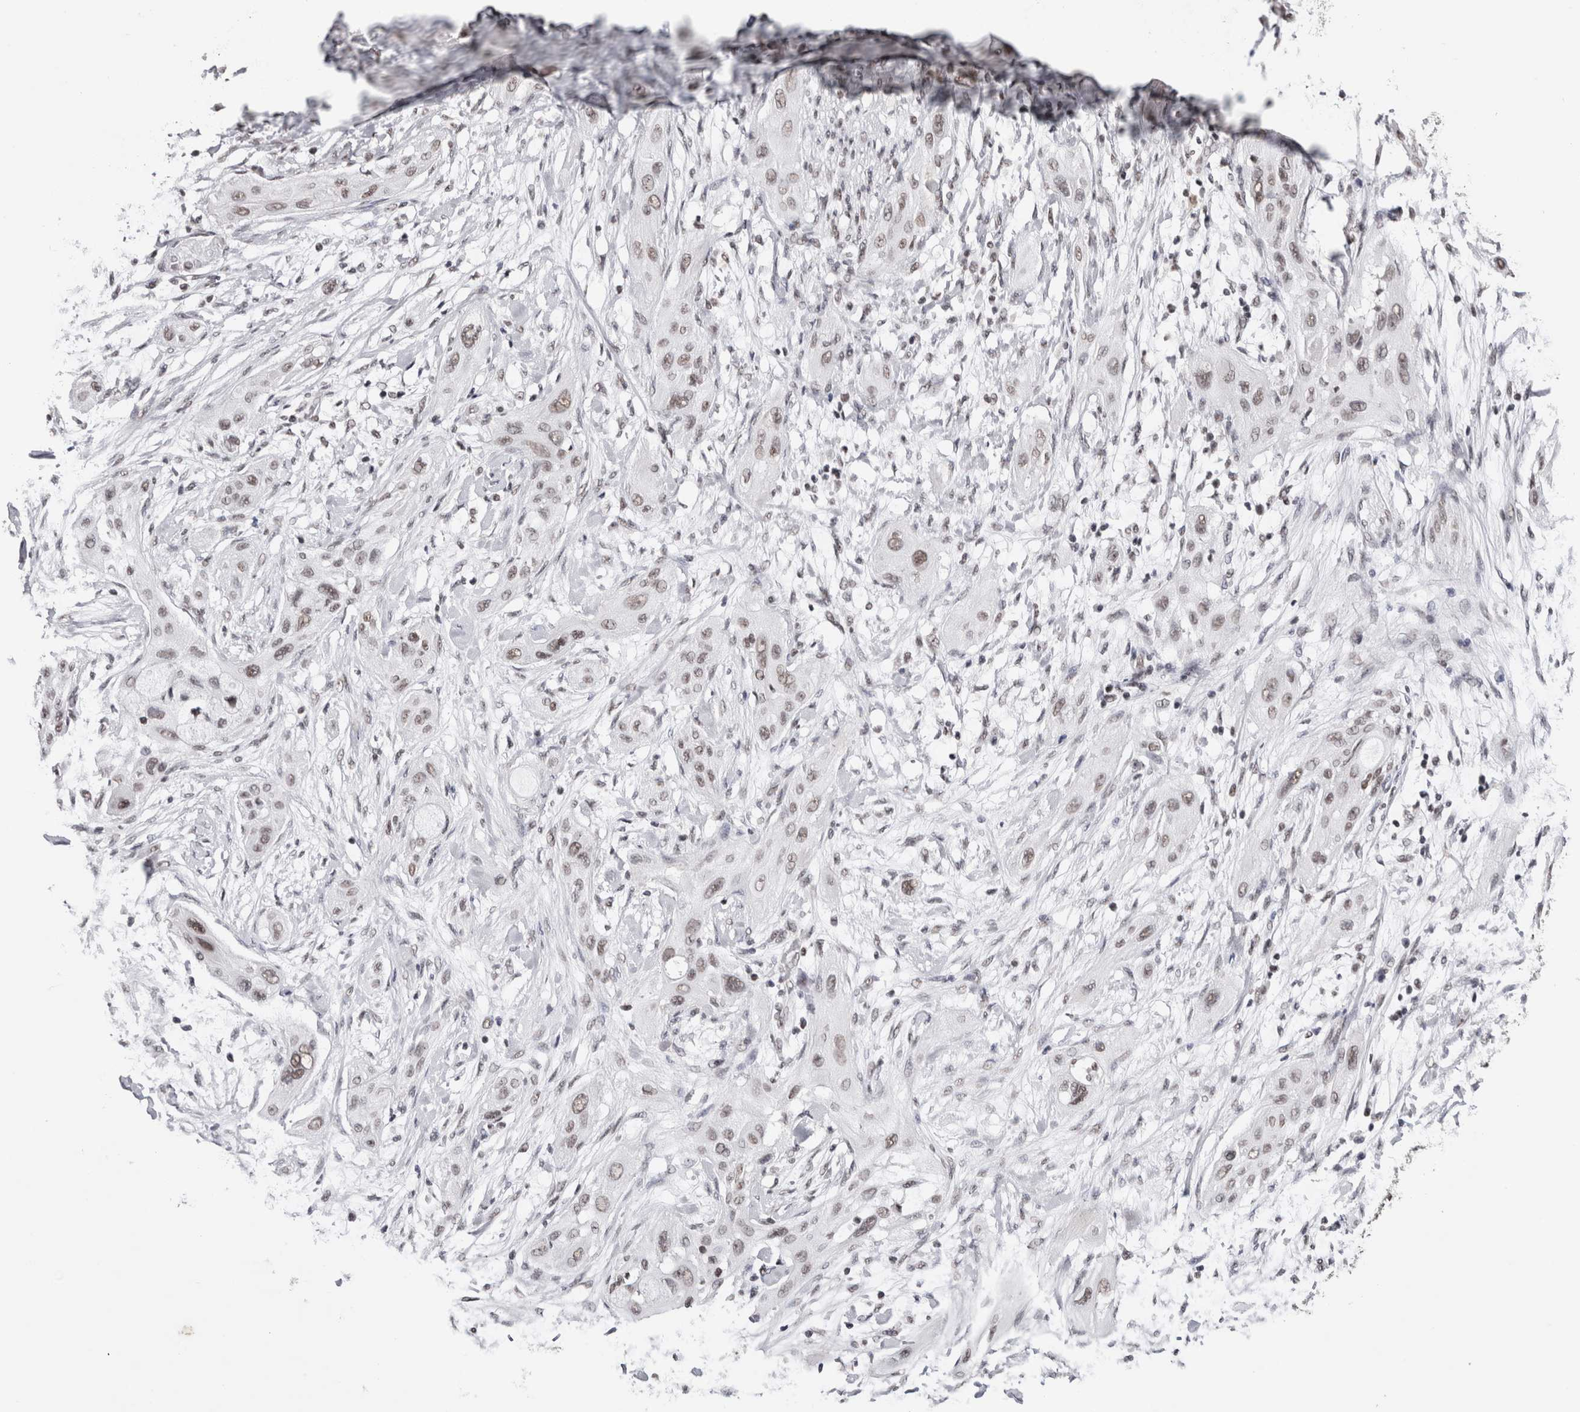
{"staining": {"intensity": "weak", "quantity": ">75%", "location": "nuclear"}, "tissue": "lung cancer", "cell_type": "Tumor cells", "image_type": "cancer", "snomed": [{"axis": "morphology", "description": "Squamous cell carcinoma, NOS"}, {"axis": "topography", "description": "Lung"}], "caption": "Protein analysis of lung squamous cell carcinoma tissue exhibits weak nuclear expression in about >75% of tumor cells.", "gene": "SMC1A", "patient": {"sex": "female", "age": 47}}